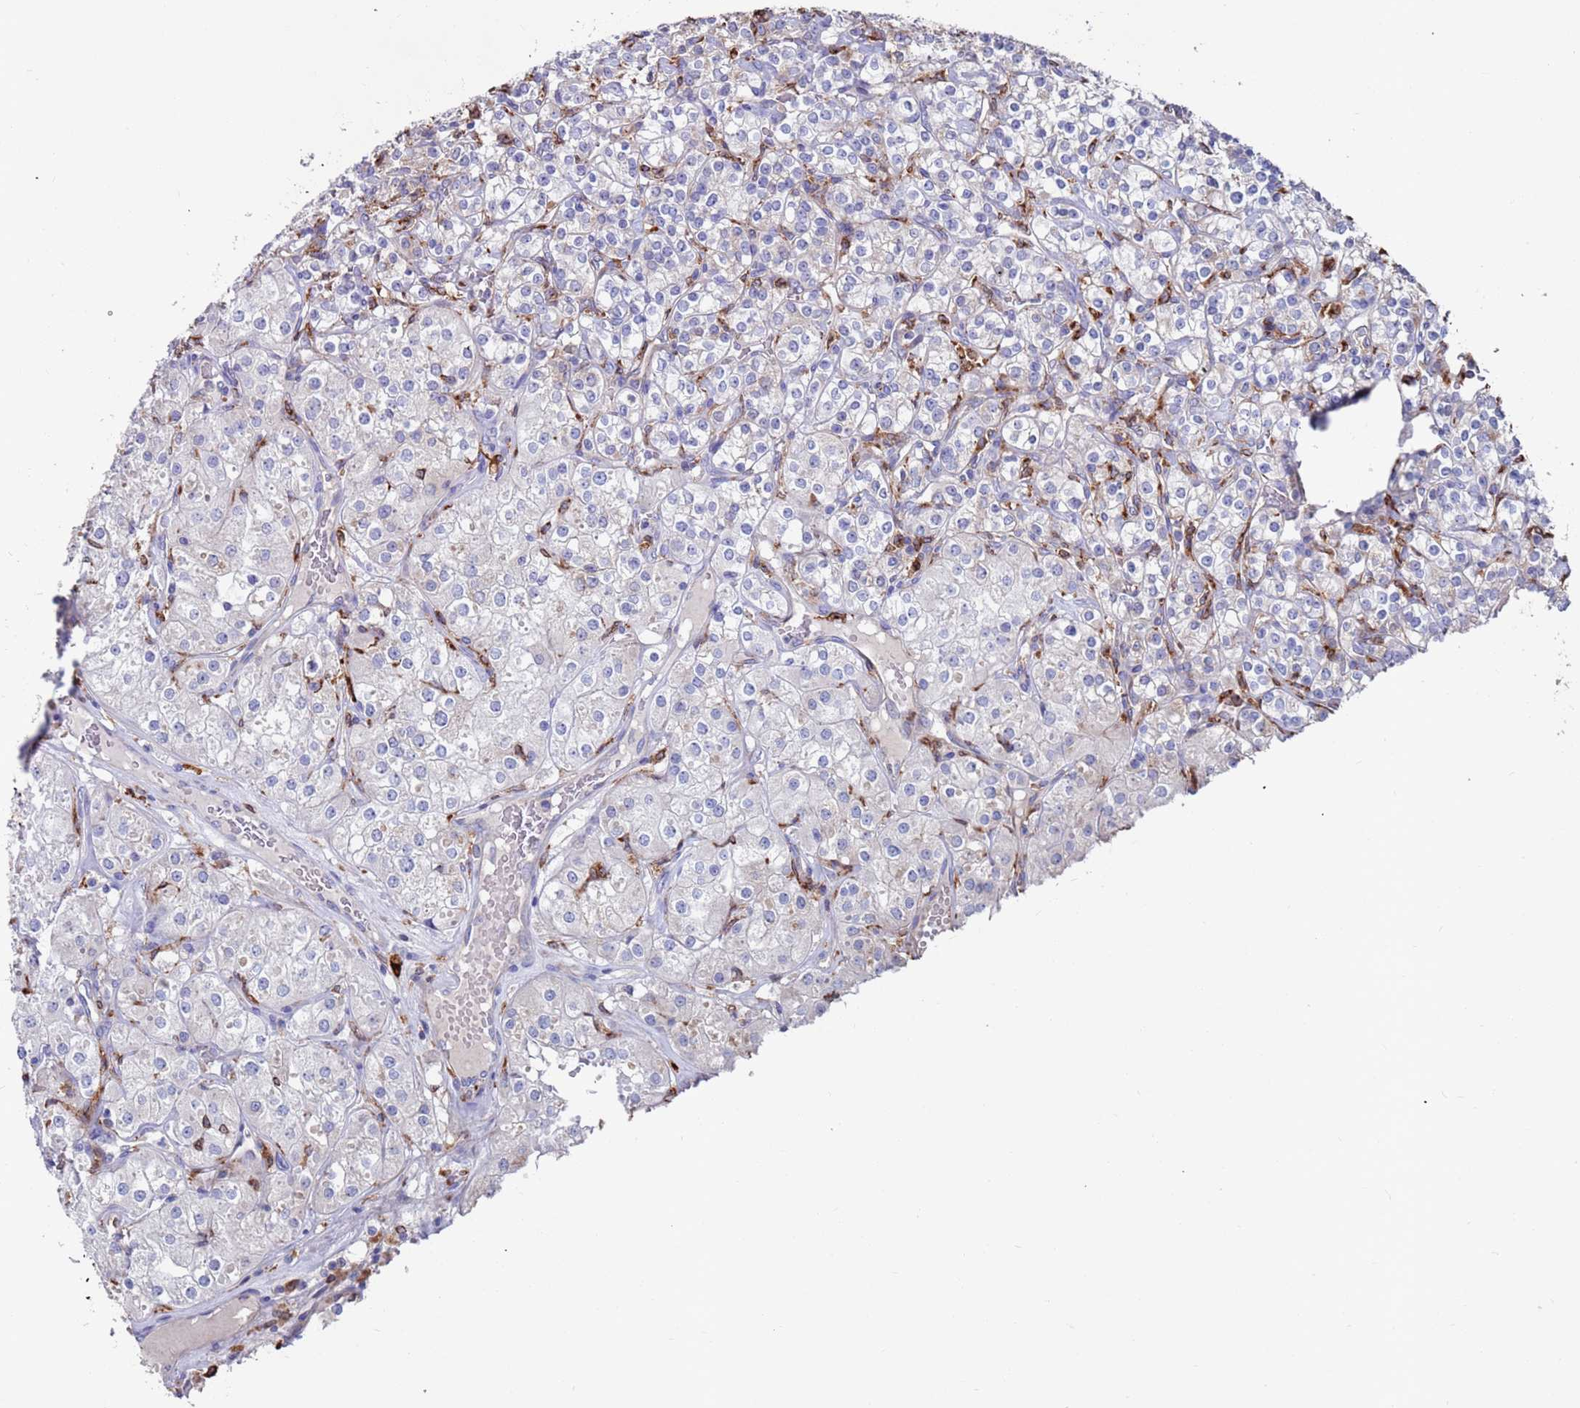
{"staining": {"intensity": "negative", "quantity": "none", "location": "none"}, "tissue": "renal cancer", "cell_type": "Tumor cells", "image_type": "cancer", "snomed": [{"axis": "morphology", "description": "Adenocarcinoma, NOS"}, {"axis": "topography", "description": "Kidney"}], "caption": "Adenocarcinoma (renal) was stained to show a protein in brown. There is no significant expression in tumor cells.", "gene": "GREB1L", "patient": {"sex": "male", "age": 77}}